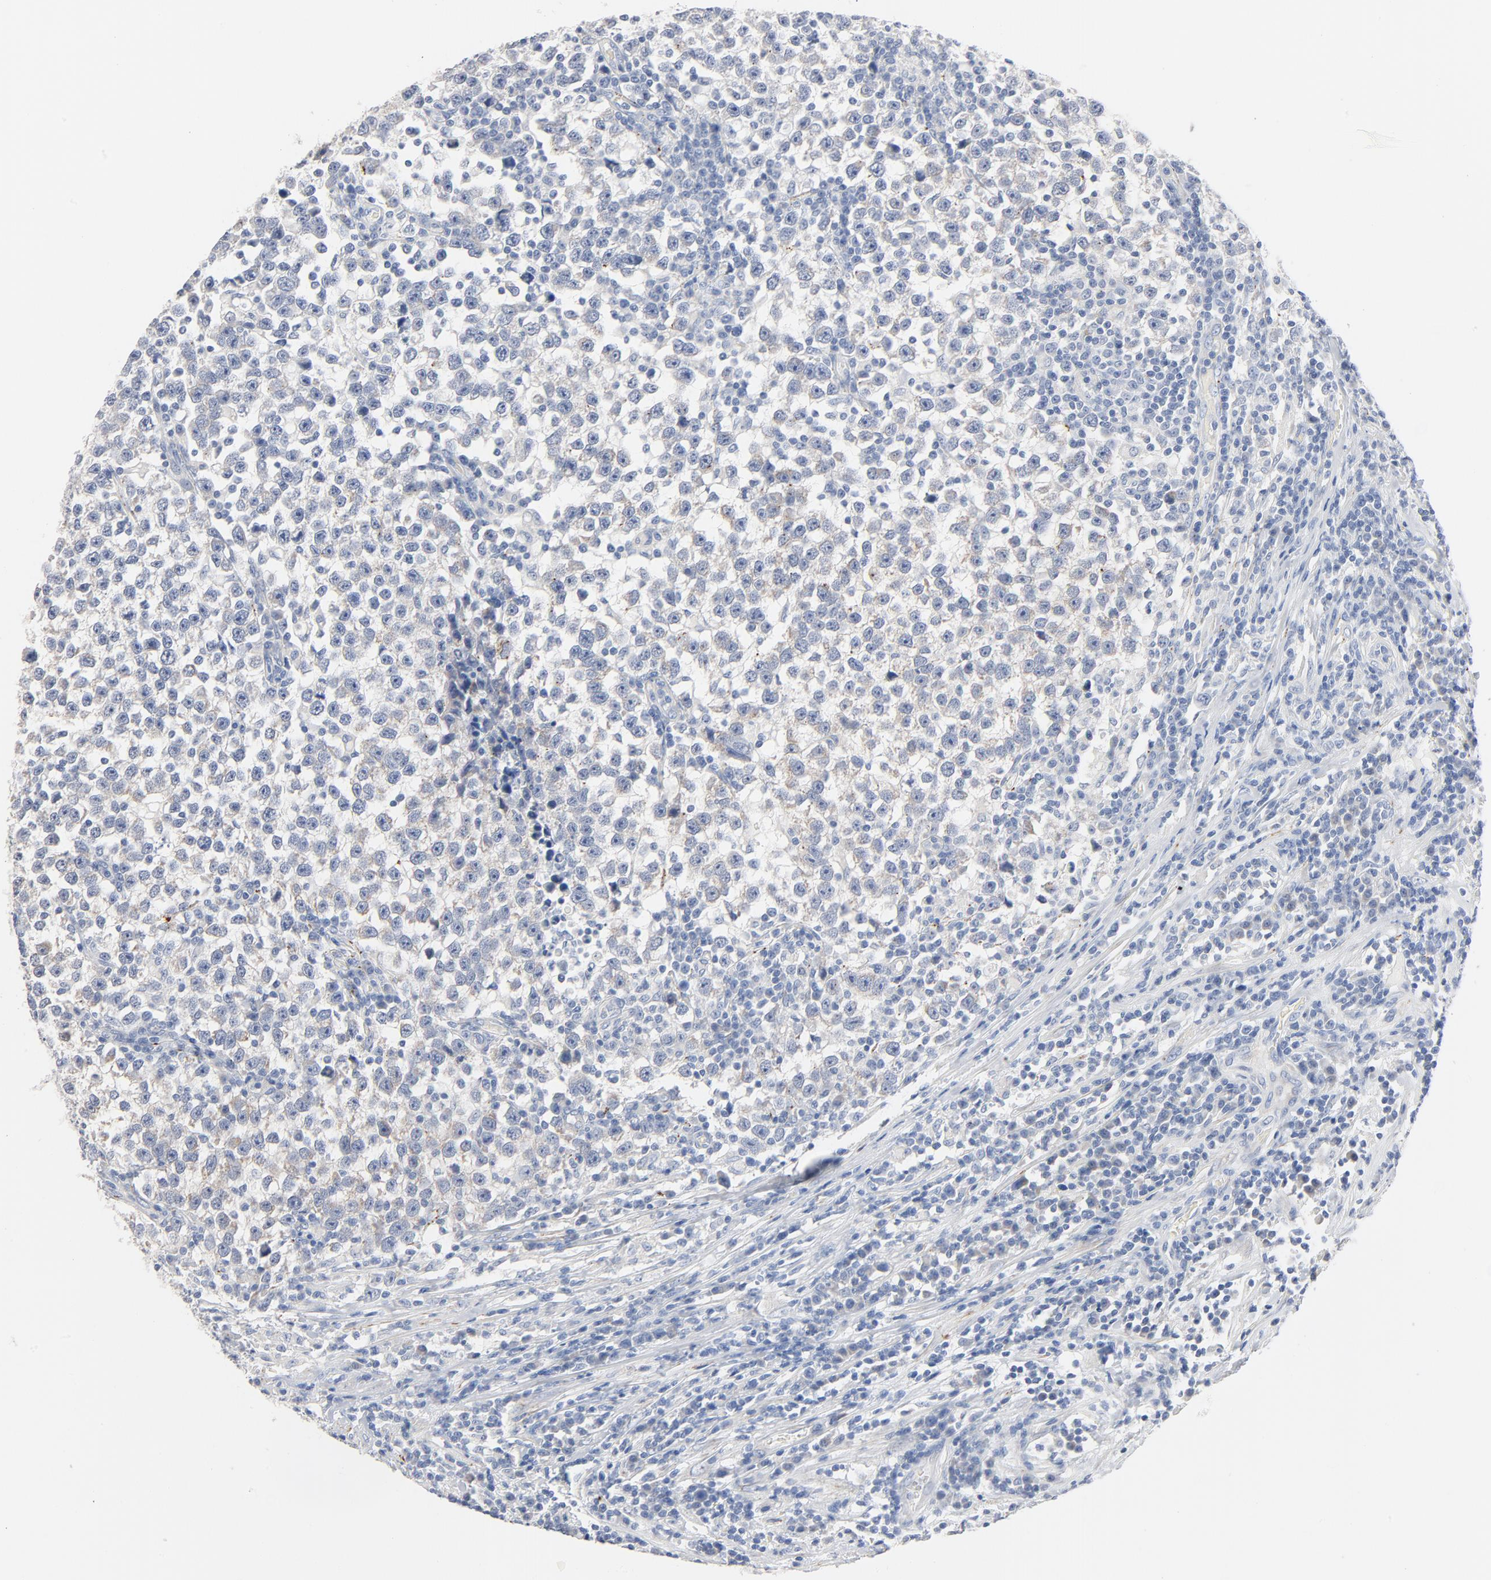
{"staining": {"intensity": "negative", "quantity": "none", "location": "none"}, "tissue": "testis cancer", "cell_type": "Tumor cells", "image_type": "cancer", "snomed": [{"axis": "morphology", "description": "Seminoma, NOS"}, {"axis": "topography", "description": "Testis"}], "caption": "This is a histopathology image of immunohistochemistry staining of testis cancer (seminoma), which shows no staining in tumor cells.", "gene": "IFT43", "patient": {"sex": "male", "age": 43}}